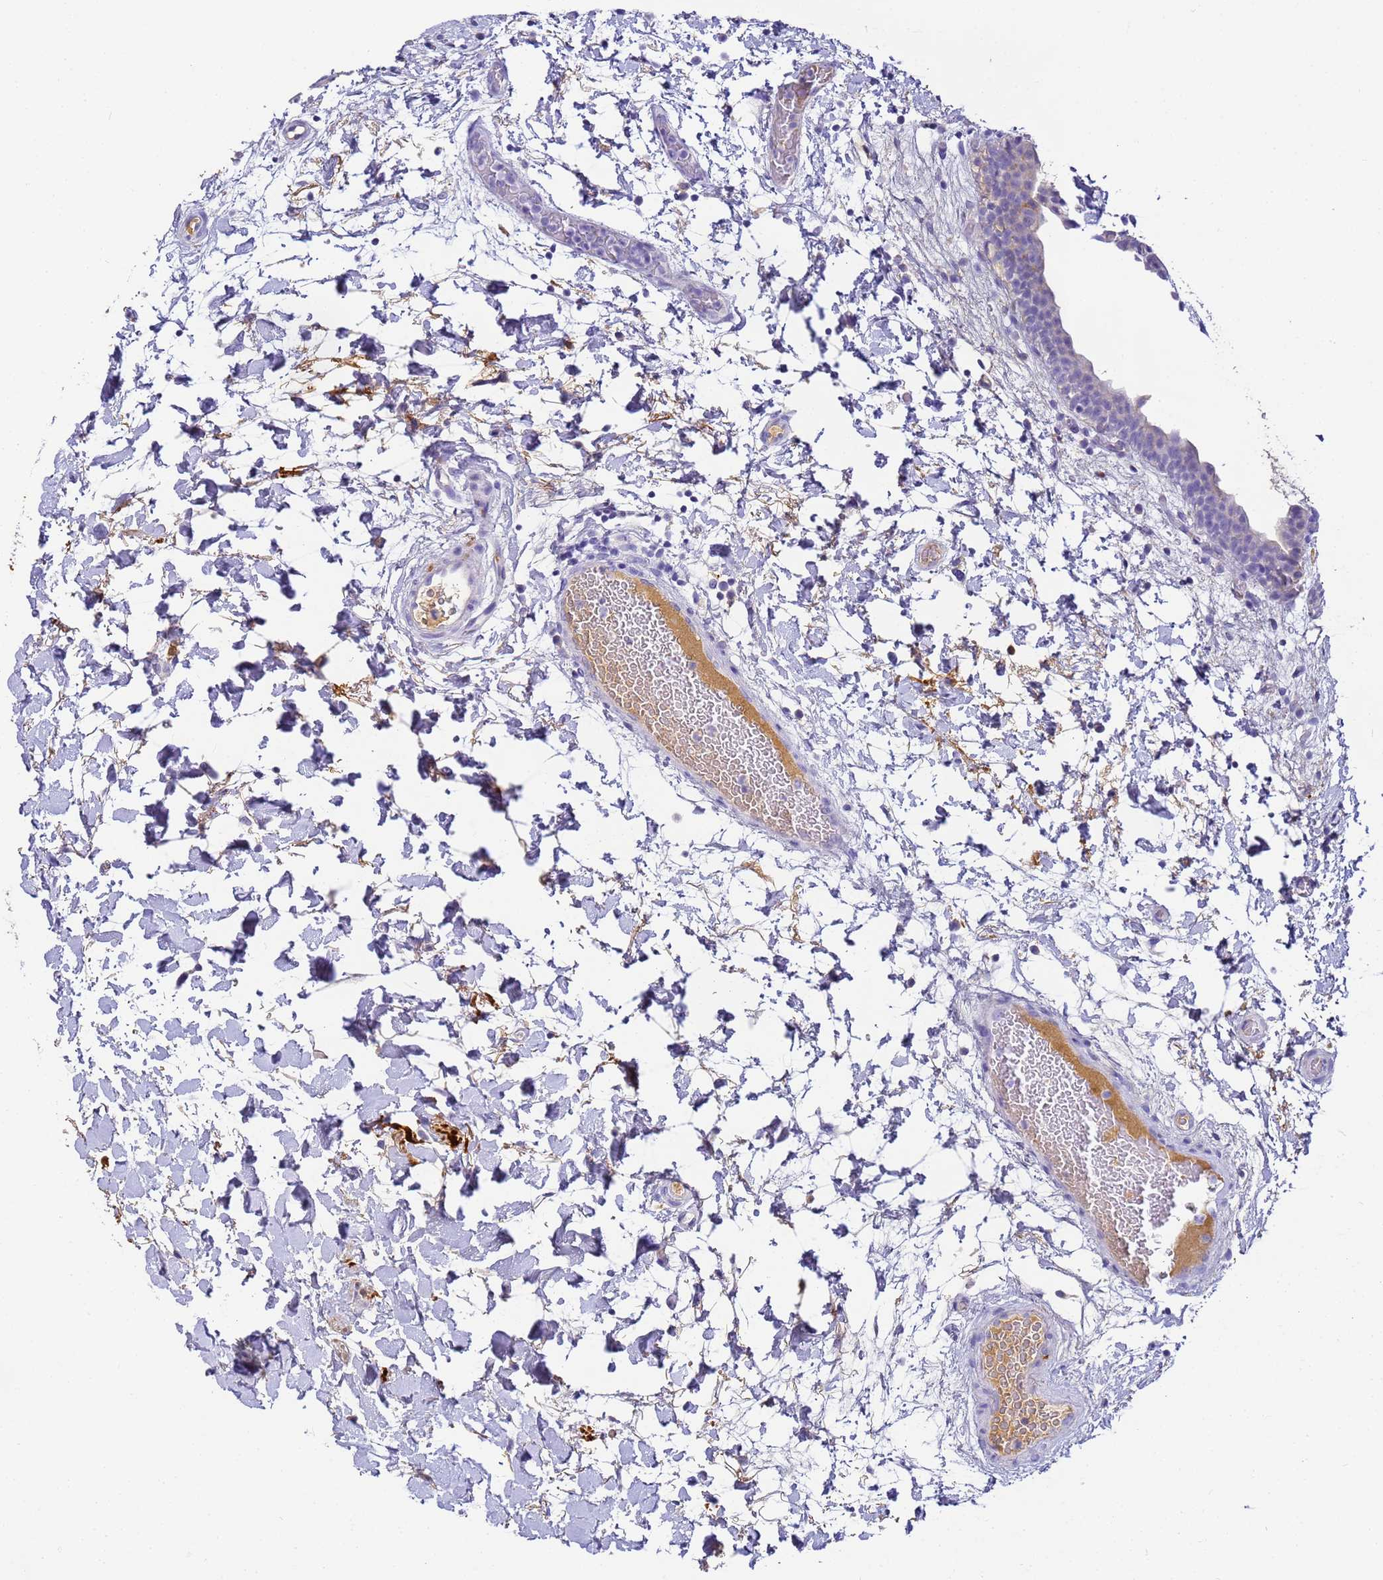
{"staining": {"intensity": "negative", "quantity": "none", "location": "none"}, "tissue": "urinary bladder", "cell_type": "Urothelial cells", "image_type": "normal", "snomed": [{"axis": "morphology", "description": "Normal tissue, NOS"}, {"axis": "topography", "description": "Urinary bladder"}], "caption": "Immunohistochemistry of normal human urinary bladder shows no positivity in urothelial cells. The staining is performed using DAB brown chromogen with nuclei counter-stained in using hematoxylin.", "gene": "CFHR1", "patient": {"sex": "male", "age": 83}}